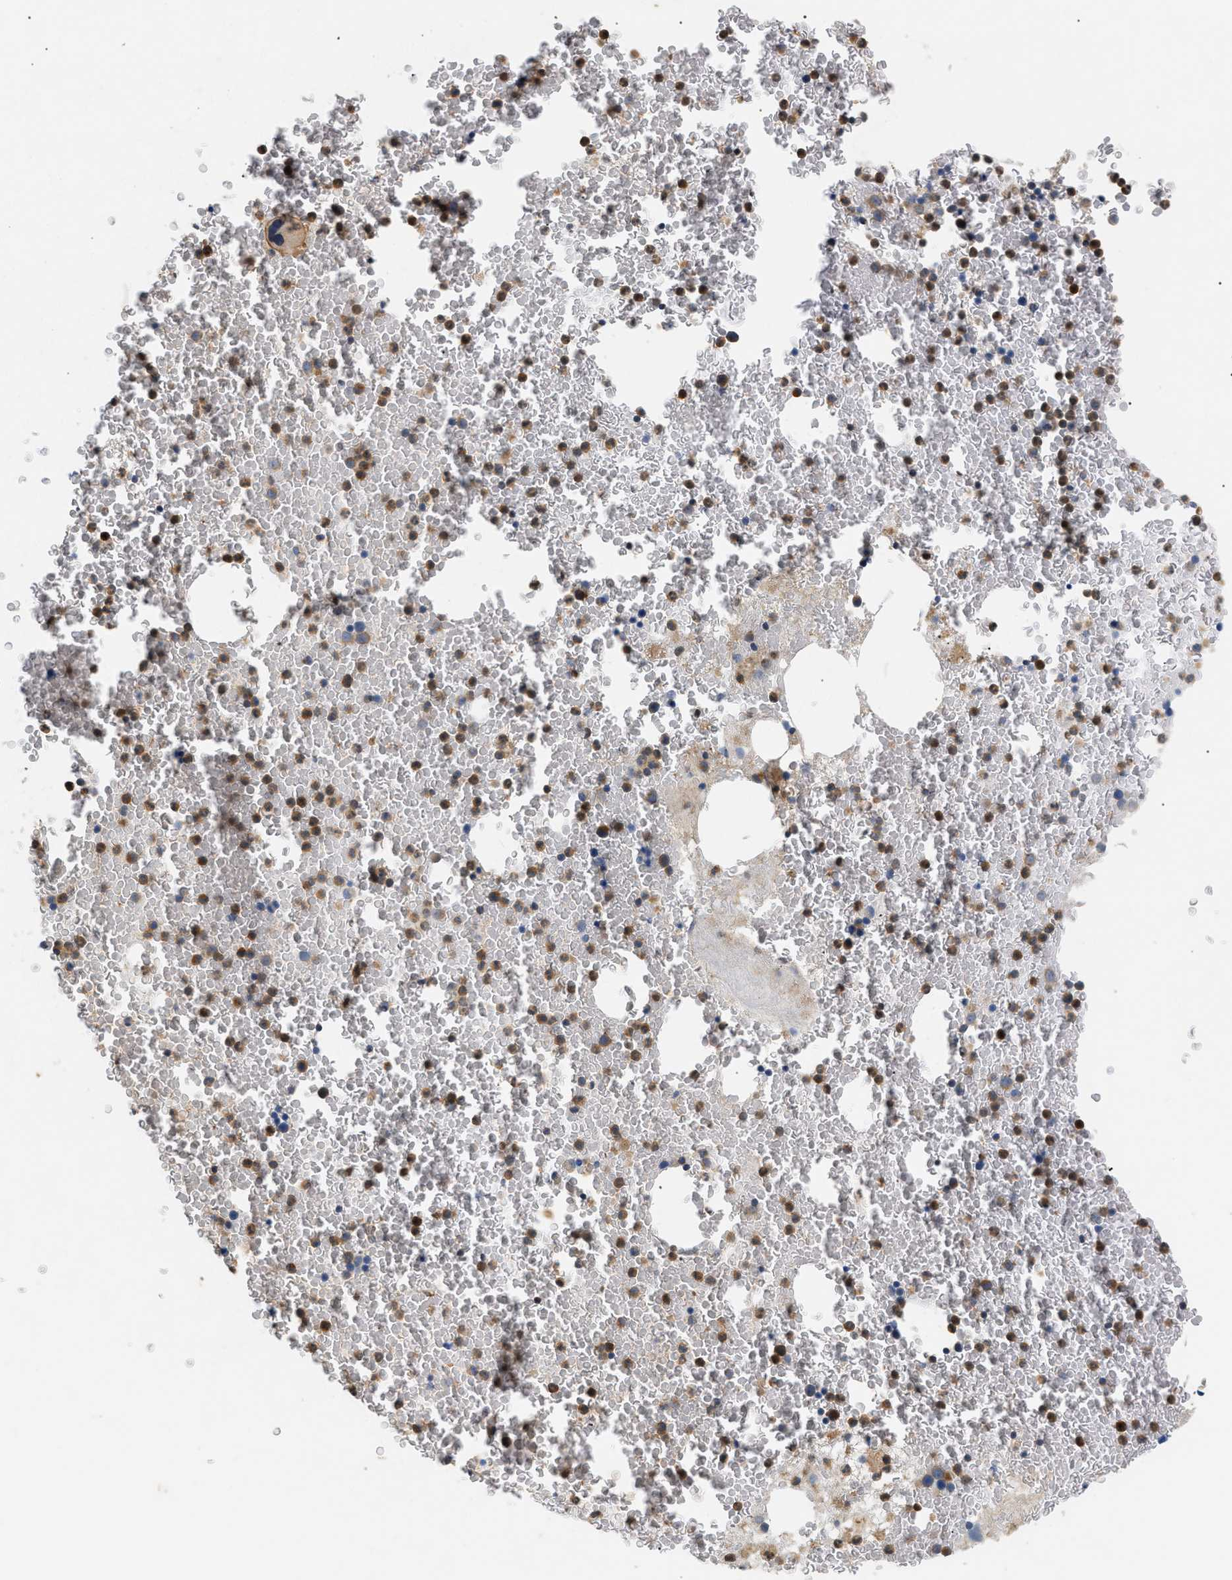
{"staining": {"intensity": "moderate", "quantity": ">75%", "location": "cytoplasmic/membranous,nuclear"}, "tissue": "bone marrow", "cell_type": "Hematopoietic cells", "image_type": "normal", "snomed": [{"axis": "morphology", "description": "Normal tissue, NOS"}, {"axis": "morphology", "description": "Inflammation, NOS"}, {"axis": "topography", "description": "Bone marrow"}], "caption": "Hematopoietic cells demonstrate moderate cytoplasmic/membranous,nuclear staining in approximately >75% of cells in unremarkable bone marrow.", "gene": "FARS2", "patient": {"sex": "male", "age": 63}}